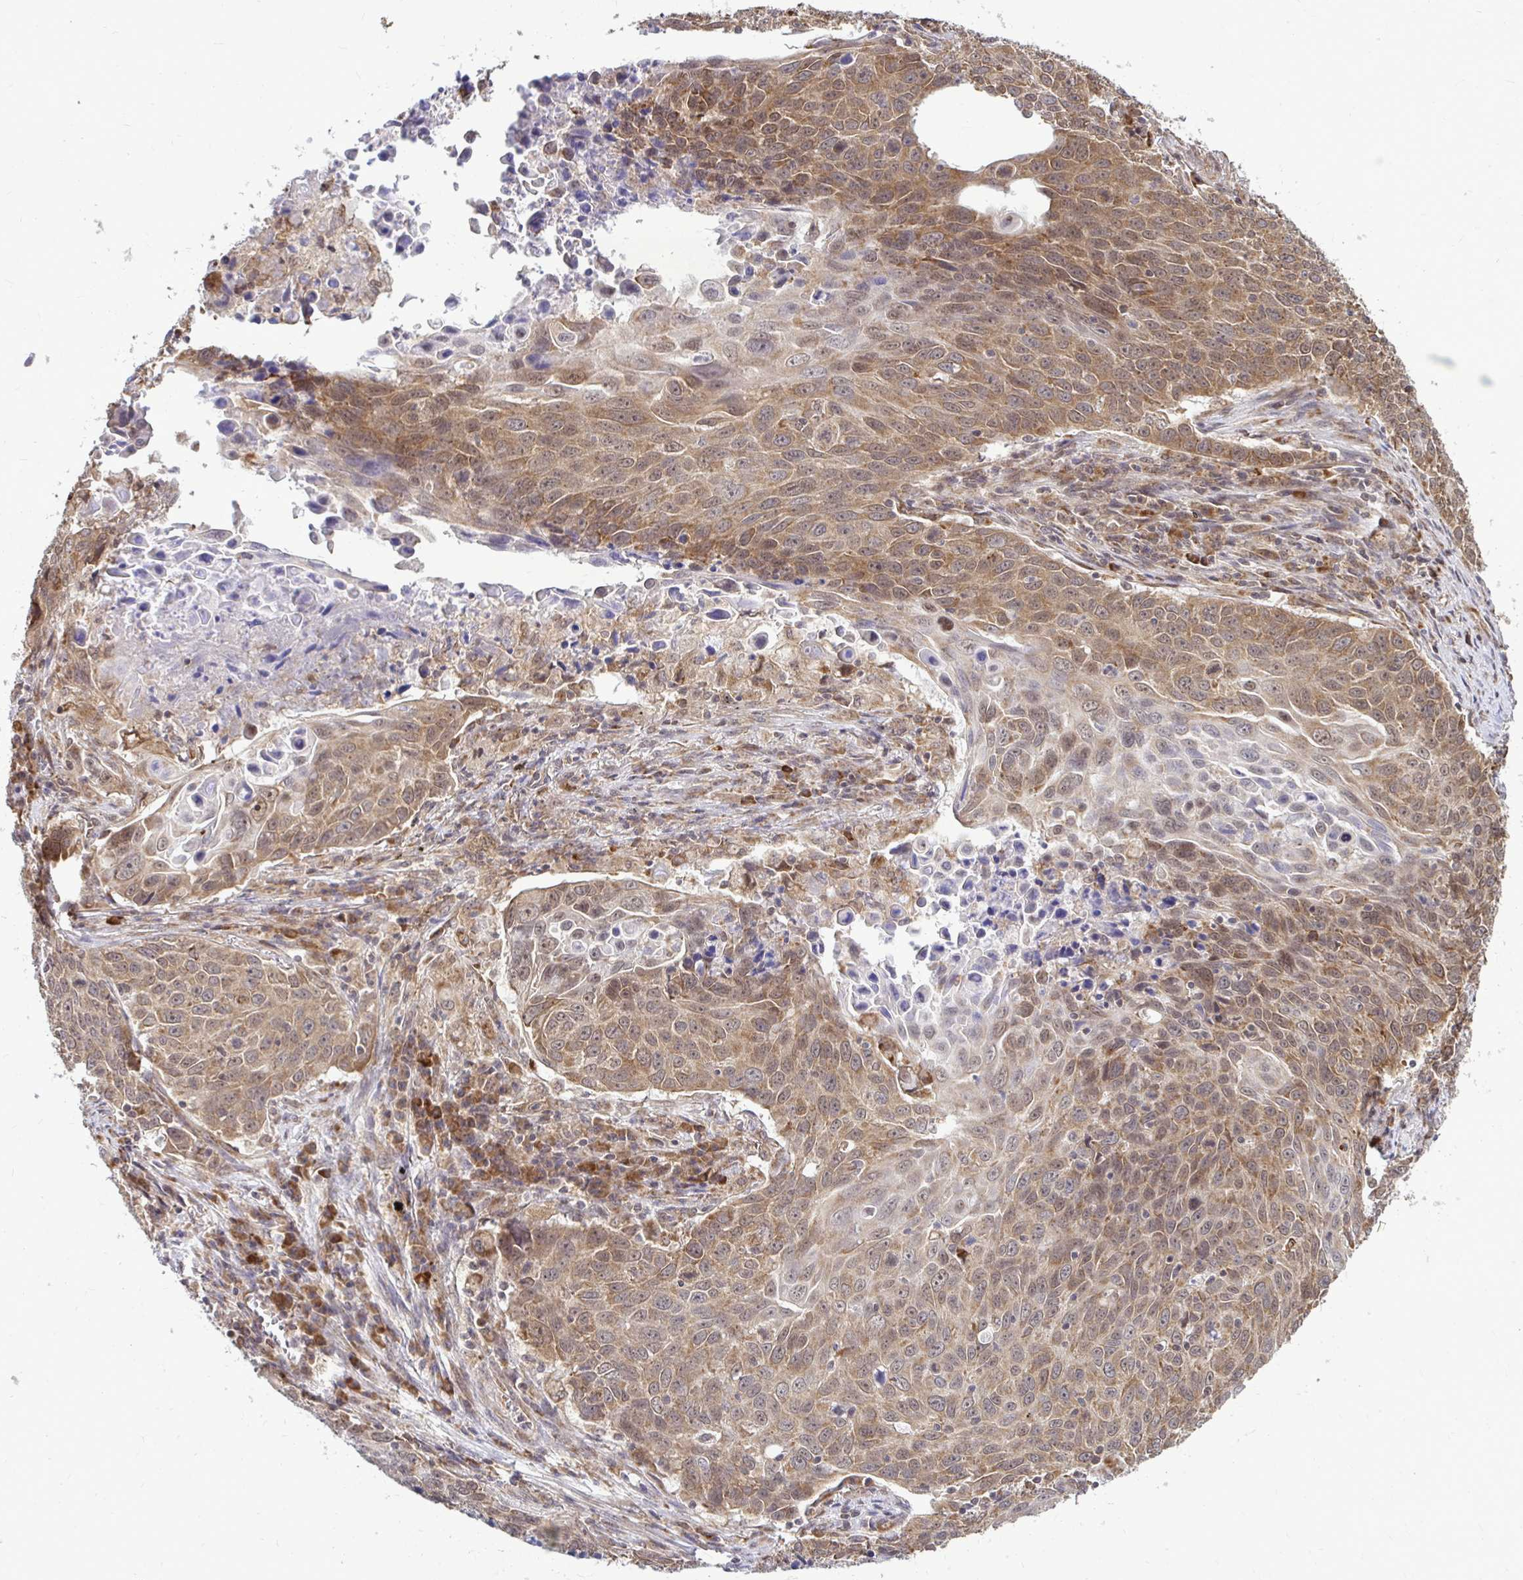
{"staining": {"intensity": "moderate", "quantity": ">75%", "location": "cytoplasmic/membranous"}, "tissue": "lung cancer", "cell_type": "Tumor cells", "image_type": "cancer", "snomed": [{"axis": "morphology", "description": "Squamous cell carcinoma, NOS"}, {"axis": "topography", "description": "Lung"}], "caption": "Protein analysis of lung cancer tissue demonstrates moderate cytoplasmic/membranous expression in approximately >75% of tumor cells.", "gene": "FMR1", "patient": {"sex": "male", "age": 78}}